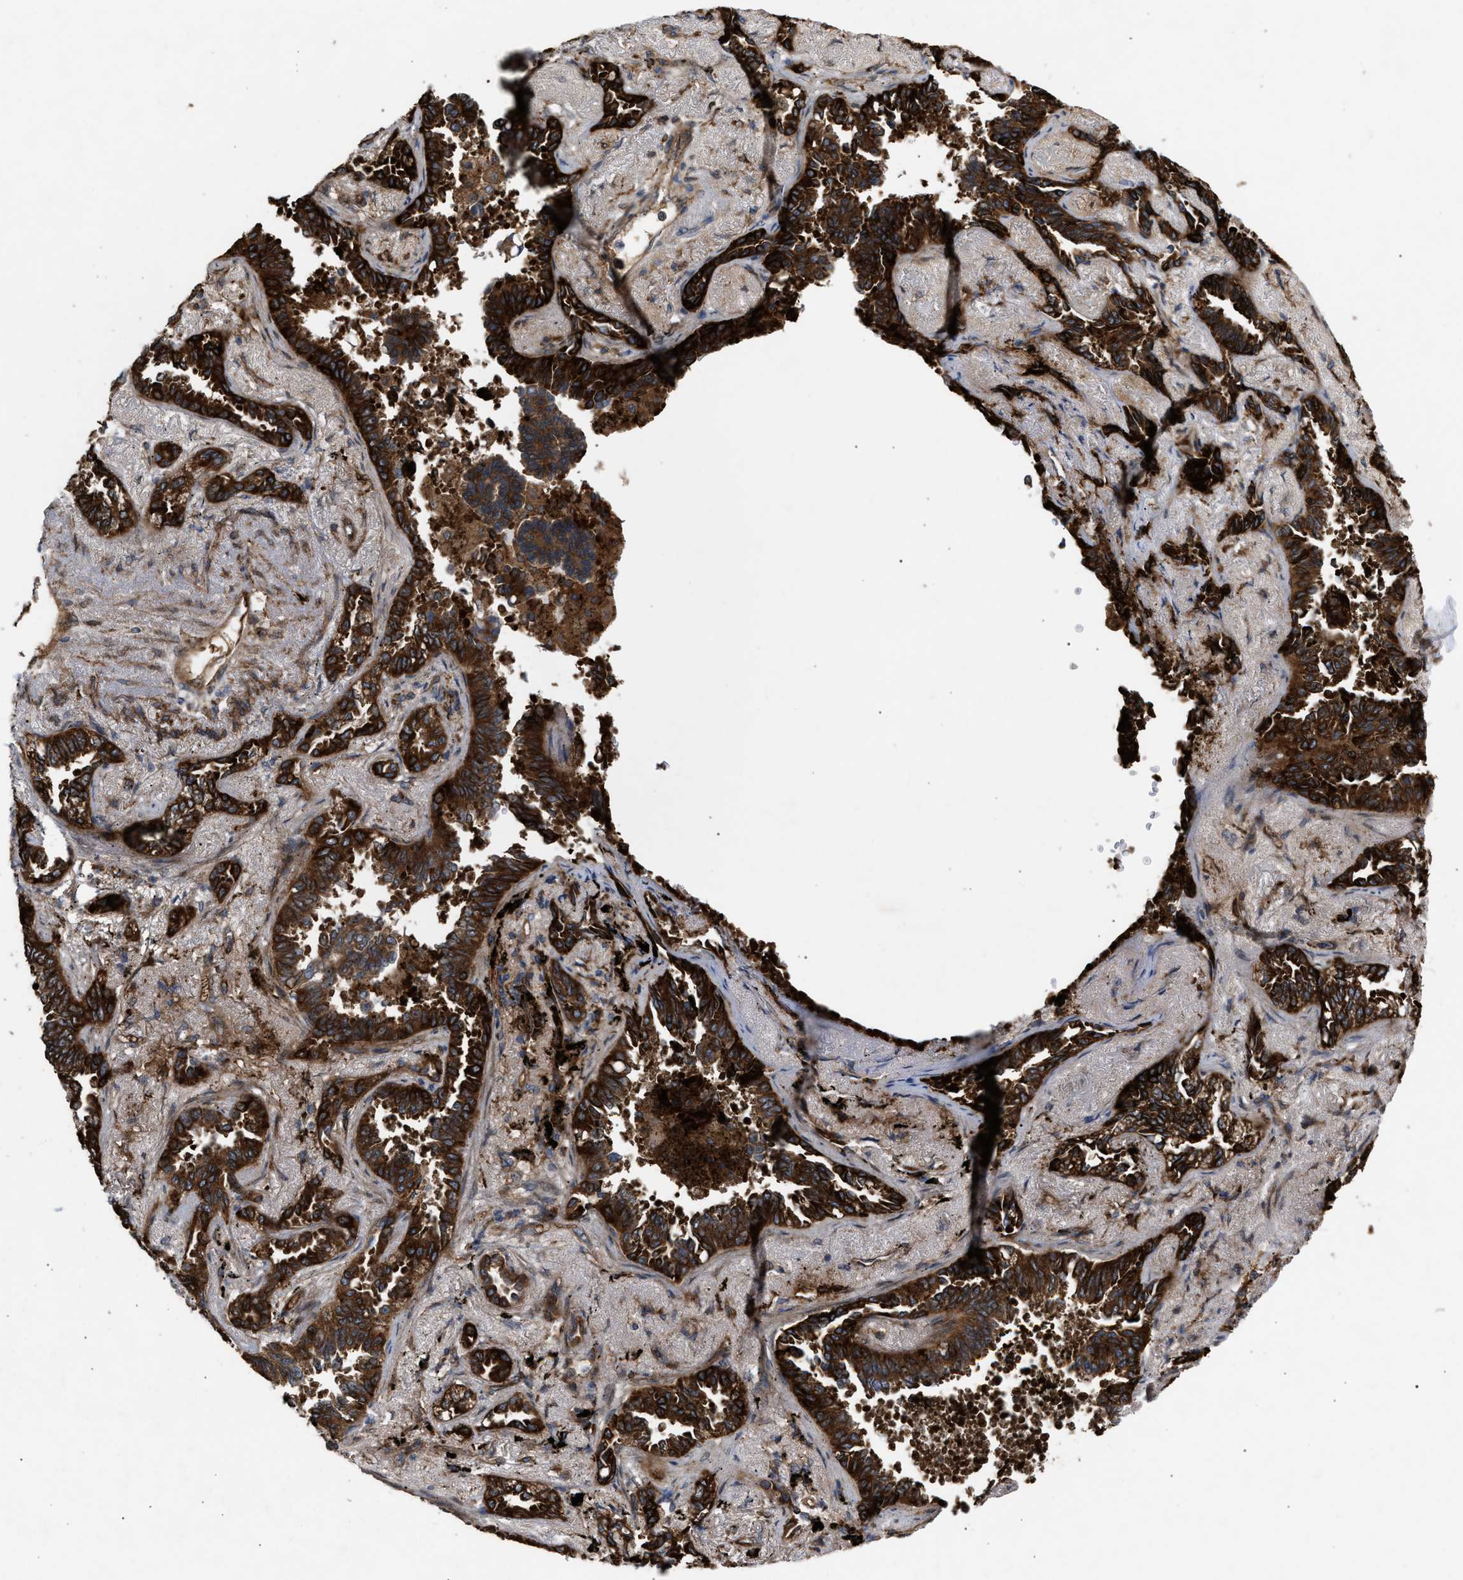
{"staining": {"intensity": "strong", "quantity": ">75%", "location": "cytoplasmic/membranous"}, "tissue": "lung cancer", "cell_type": "Tumor cells", "image_type": "cancer", "snomed": [{"axis": "morphology", "description": "Adenocarcinoma, NOS"}, {"axis": "topography", "description": "Lung"}], "caption": "Lung adenocarcinoma tissue exhibits strong cytoplasmic/membranous staining in about >75% of tumor cells (Stains: DAB (3,3'-diaminobenzidine) in brown, nuclei in blue, Microscopy: brightfield microscopy at high magnification).", "gene": "GCC1", "patient": {"sex": "male", "age": 59}}